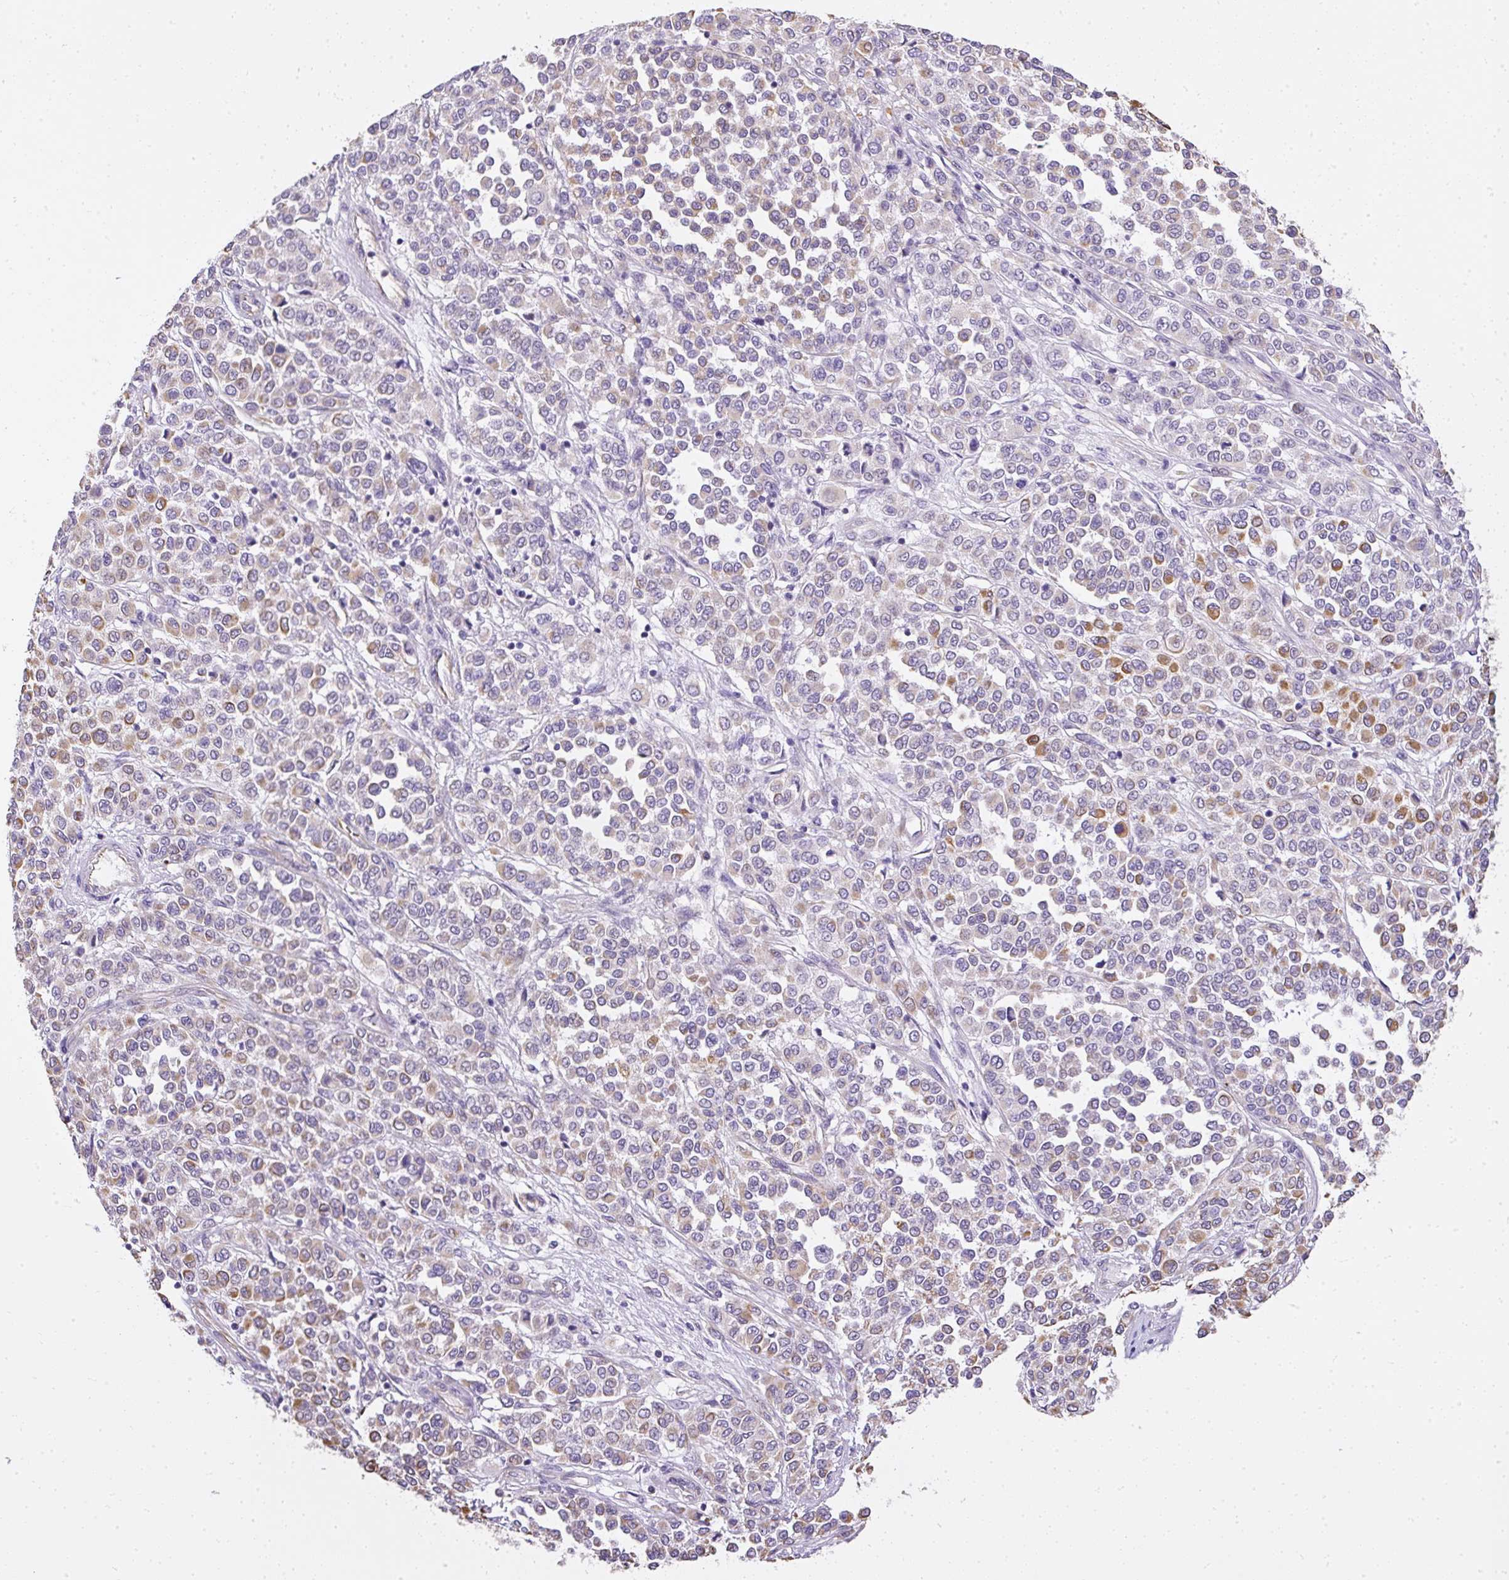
{"staining": {"intensity": "moderate", "quantity": "<25%", "location": "cytoplasmic/membranous"}, "tissue": "melanoma", "cell_type": "Tumor cells", "image_type": "cancer", "snomed": [{"axis": "morphology", "description": "Malignant melanoma, Metastatic site"}, {"axis": "topography", "description": "Pancreas"}], "caption": "Tumor cells display low levels of moderate cytoplasmic/membranous positivity in approximately <25% of cells in malignant melanoma (metastatic site).", "gene": "PLS1", "patient": {"sex": "female", "age": 30}}